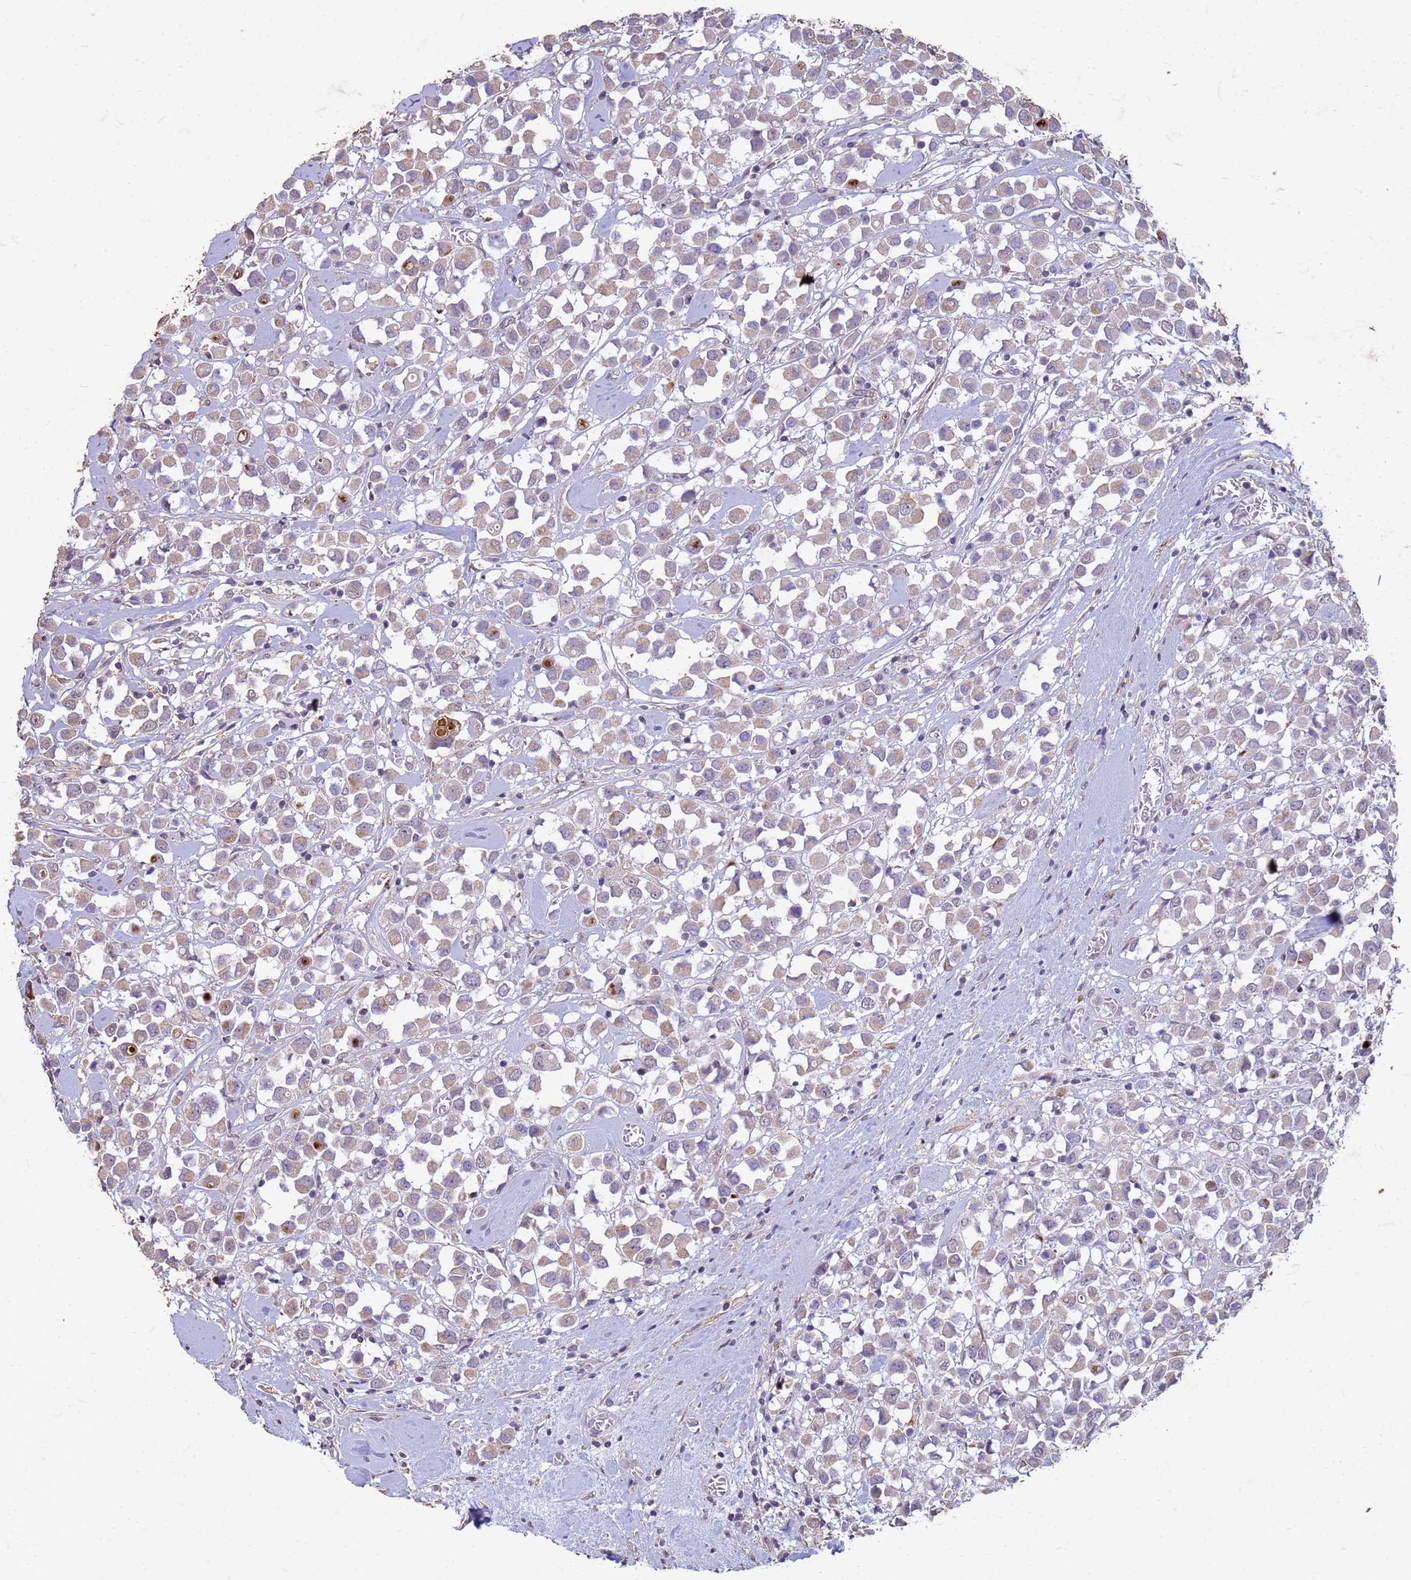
{"staining": {"intensity": "weak", "quantity": "25%-75%", "location": "cytoplasmic/membranous"}, "tissue": "breast cancer", "cell_type": "Tumor cells", "image_type": "cancer", "snomed": [{"axis": "morphology", "description": "Duct carcinoma"}, {"axis": "topography", "description": "Breast"}], "caption": "Immunohistochemical staining of breast cancer exhibits low levels of weak cytoplasmic/membranous protein positivity in approximately 25%-75% of tumor cells.", "gene": "SLC25A15", "patient": {"sex": "female", "age": 61}}